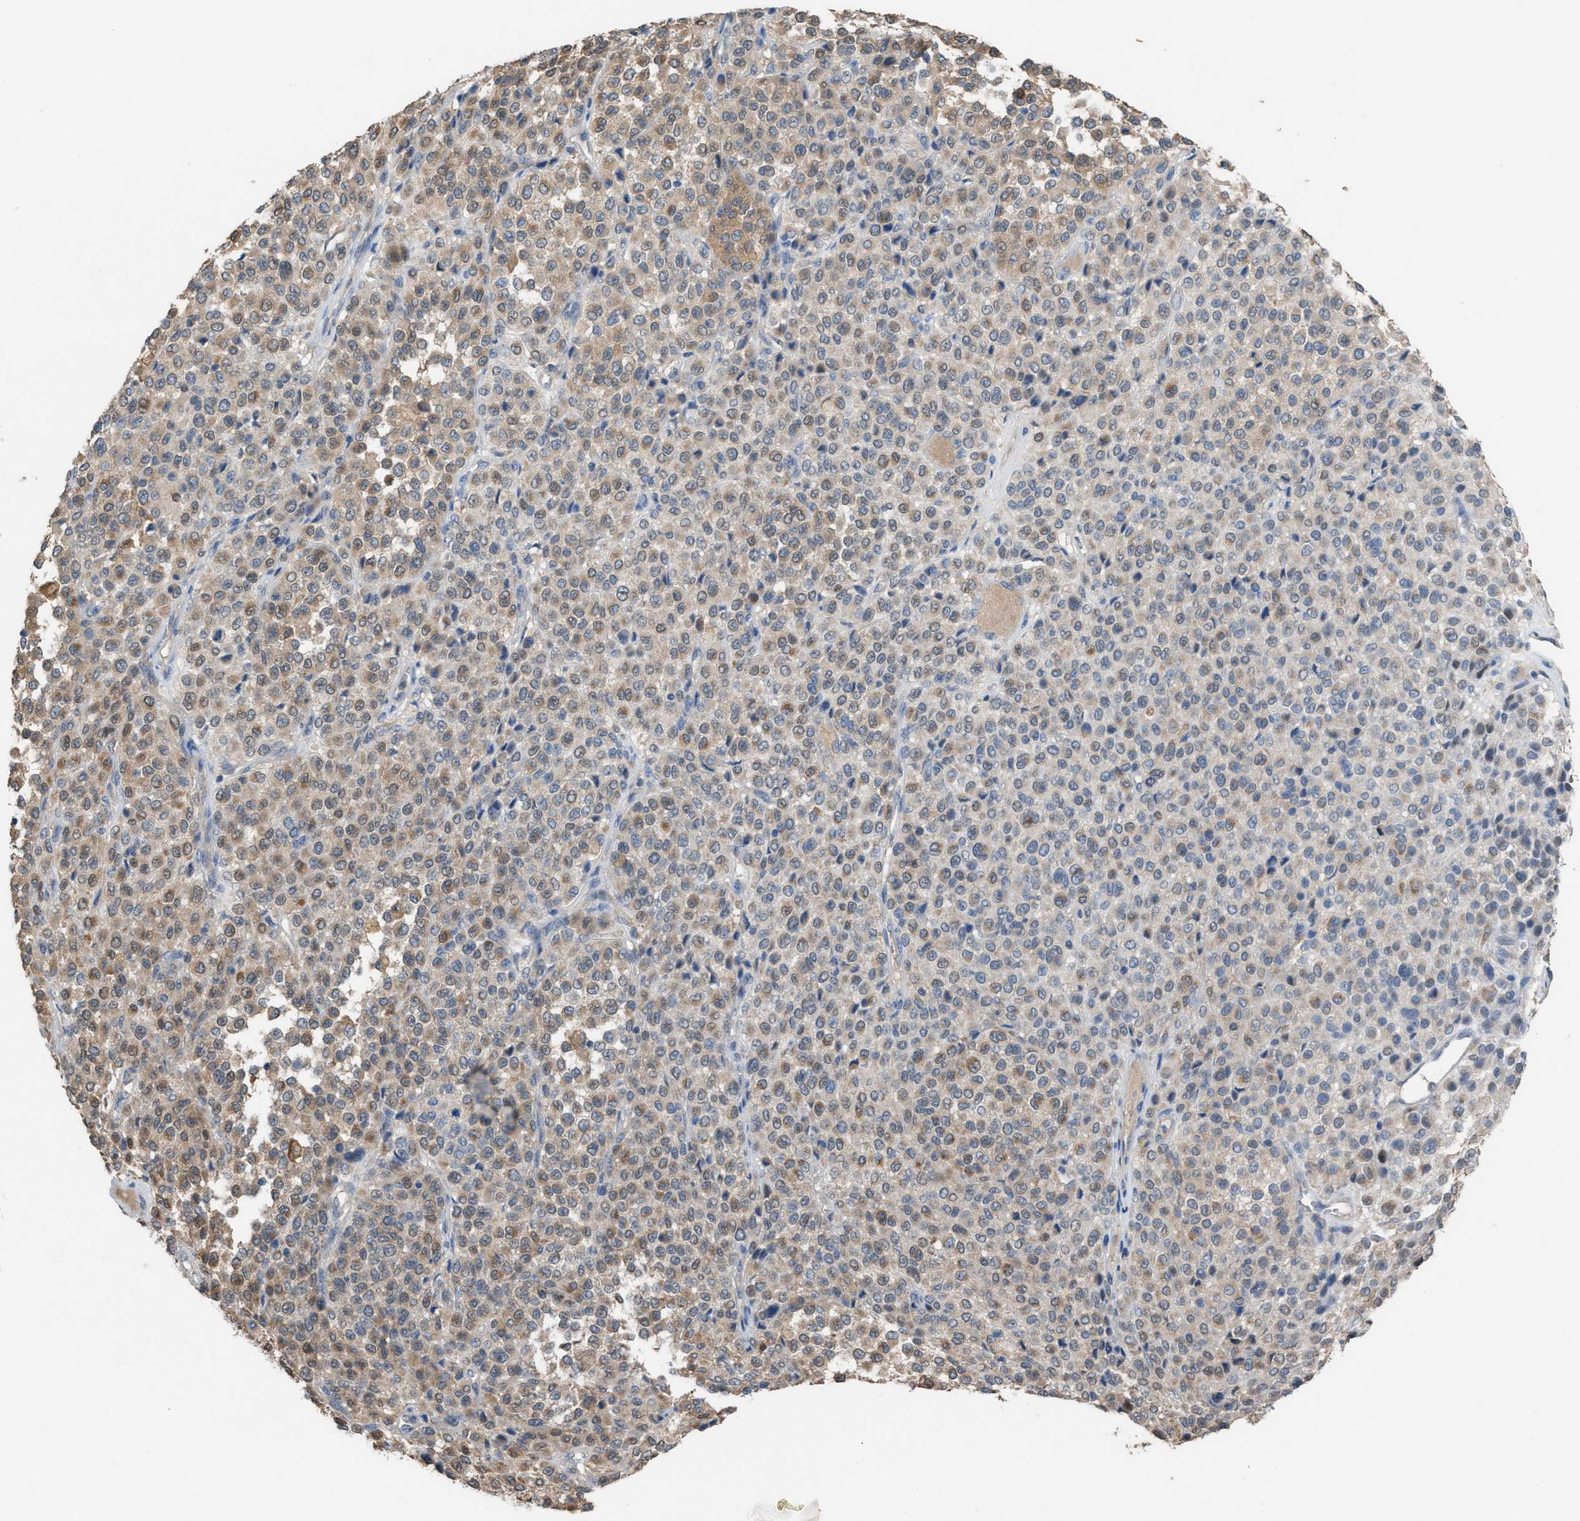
{"staining": {"intensity": "moderate", "quantity": ">75%", "location": "cytoplasmic/membranous"}, "tissue": "melanoma", "cell_type": "Tumor cells", "image_type": "cancer", "snomed": [{"axis": "morphology", "description": "Malignant melanoma, Metastatic site"}, {"axis": "topography", "description": "Pancreas"}], "caption": "High-magnification brightfield microscopy of melanoma stained with DAB (brown) and counterstained with hematoxylin (blue). tumor cells exhibit moderate cytoplasmic/membranous expression is present in about>75% of cells.", "gene": "NQO2", "patient": {"sex": "female", "age": 30}}